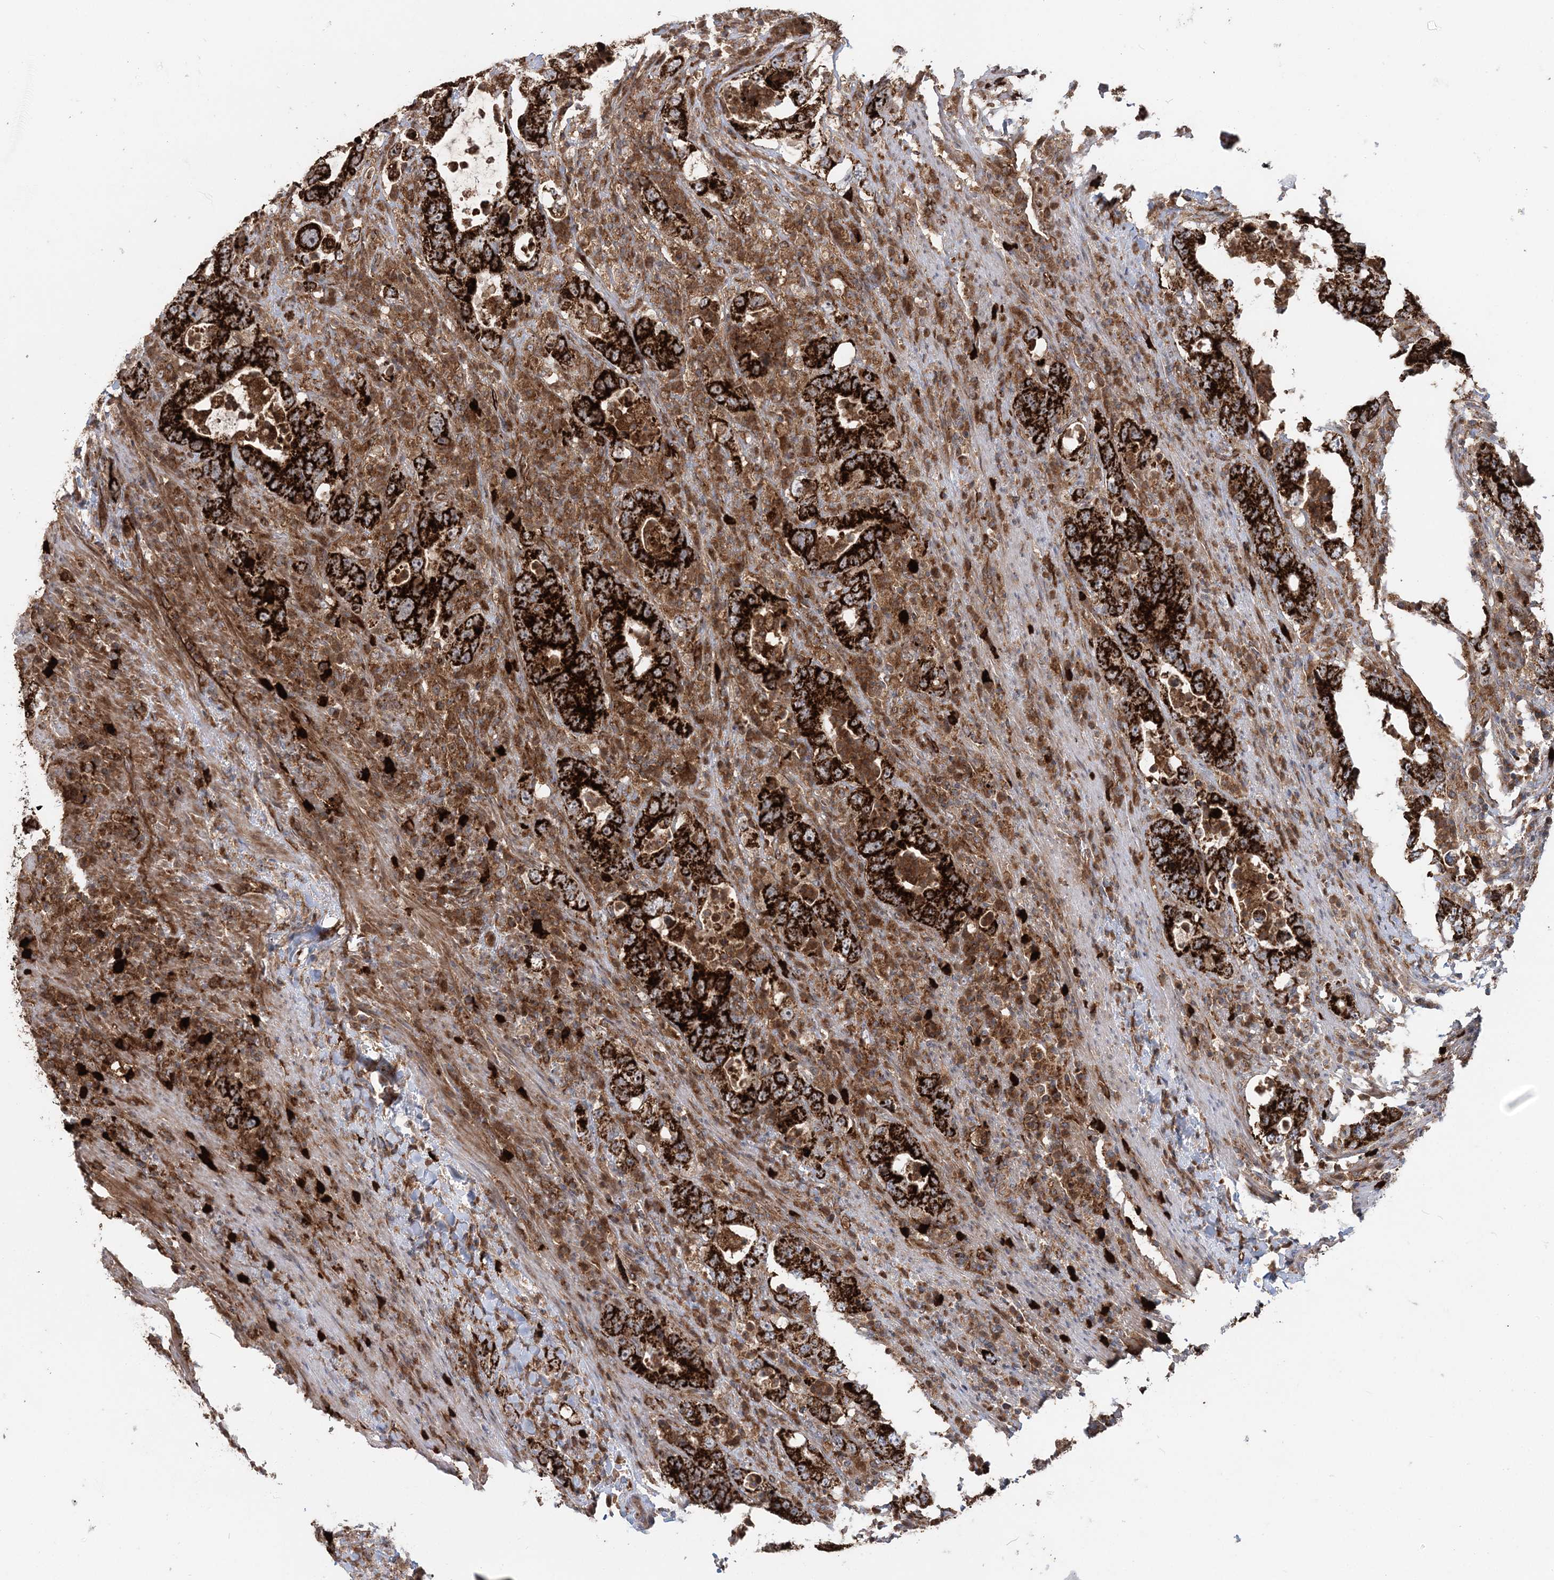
{"staining": {"intensity": "strong", "quantity": ">75%", "location": "cytoplasmic/membranous"}, "tissue": "colorectal cancer", "cell_type": "Tumor cells", "image_type": "cancer", "snomed": [{"axis": "morphology", "description": "Adenocarcinoma, NOS"}, {"axis": "topography", "description": "Colon"}], "caption": "Immunohistochemistry (IHC) of human colorectal adenocarcinoma shows high levels of strong cytoplasmic/membranous expression in approximately >75% of tumor cells.", "gene": "LRPPRC", "patient": {"sex": "female", "age": 75}}